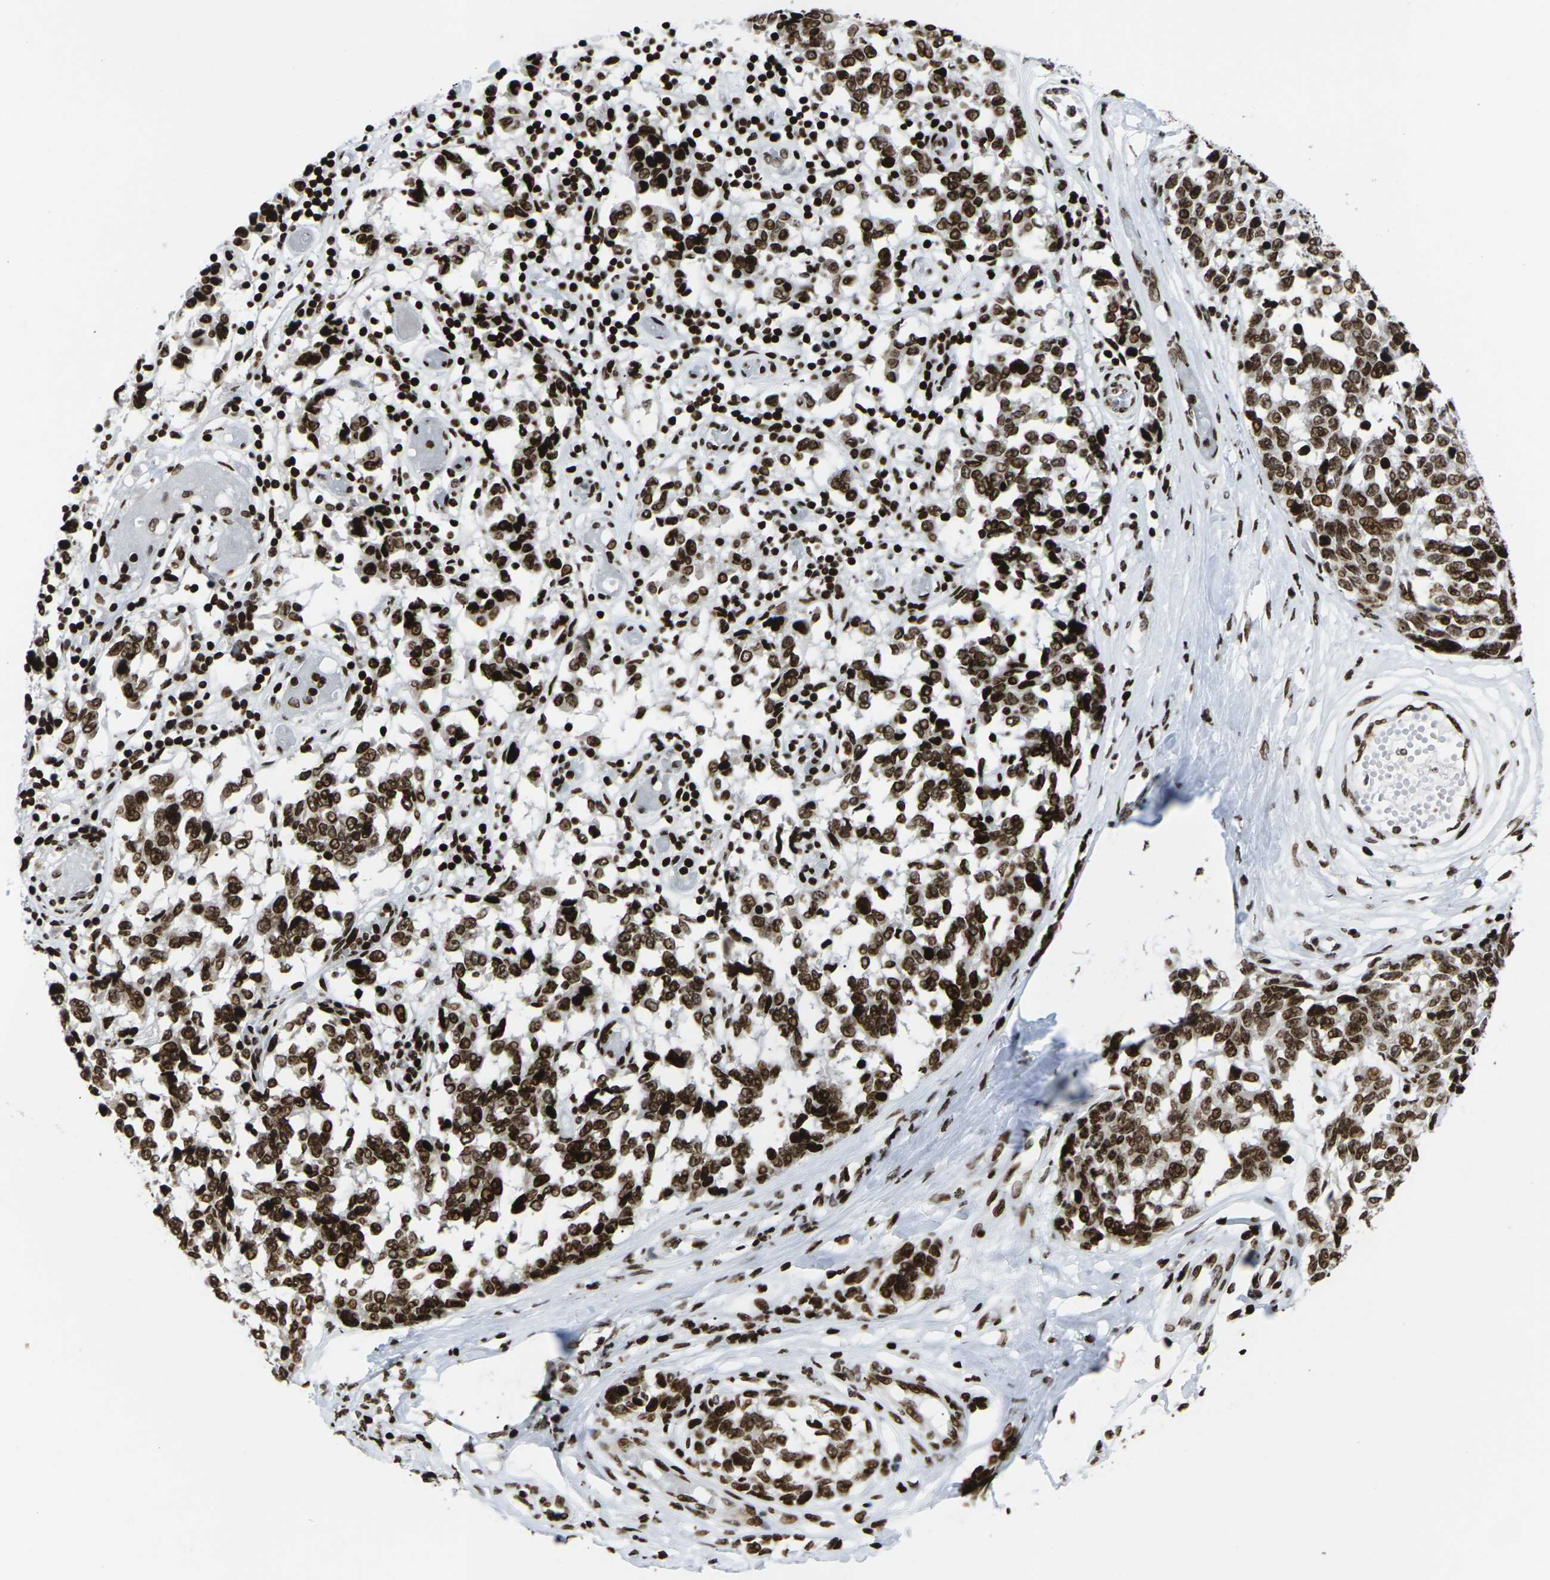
{"staining": {"intensity": "strong", "quantity": ">75%", "location": "cytoplasmic/membranous,nuclear"}, "tissue": "melanoma", "cell_type": "Tumor cells", "image_type": "cancer", "snomed": [{"axis": "morphology", "description": "Malignant melanoma, NOS"}, {"axis": "topography", "description": "Skin"}], "caption": "Immunohistochemical staining of human melanoma displays high levels of strong cytoplasmic/membranous and nuclear protein staining in about >75% of tumor cells.", "gene": "H1-4", "patient": {"sex": "female", "age": 64}}